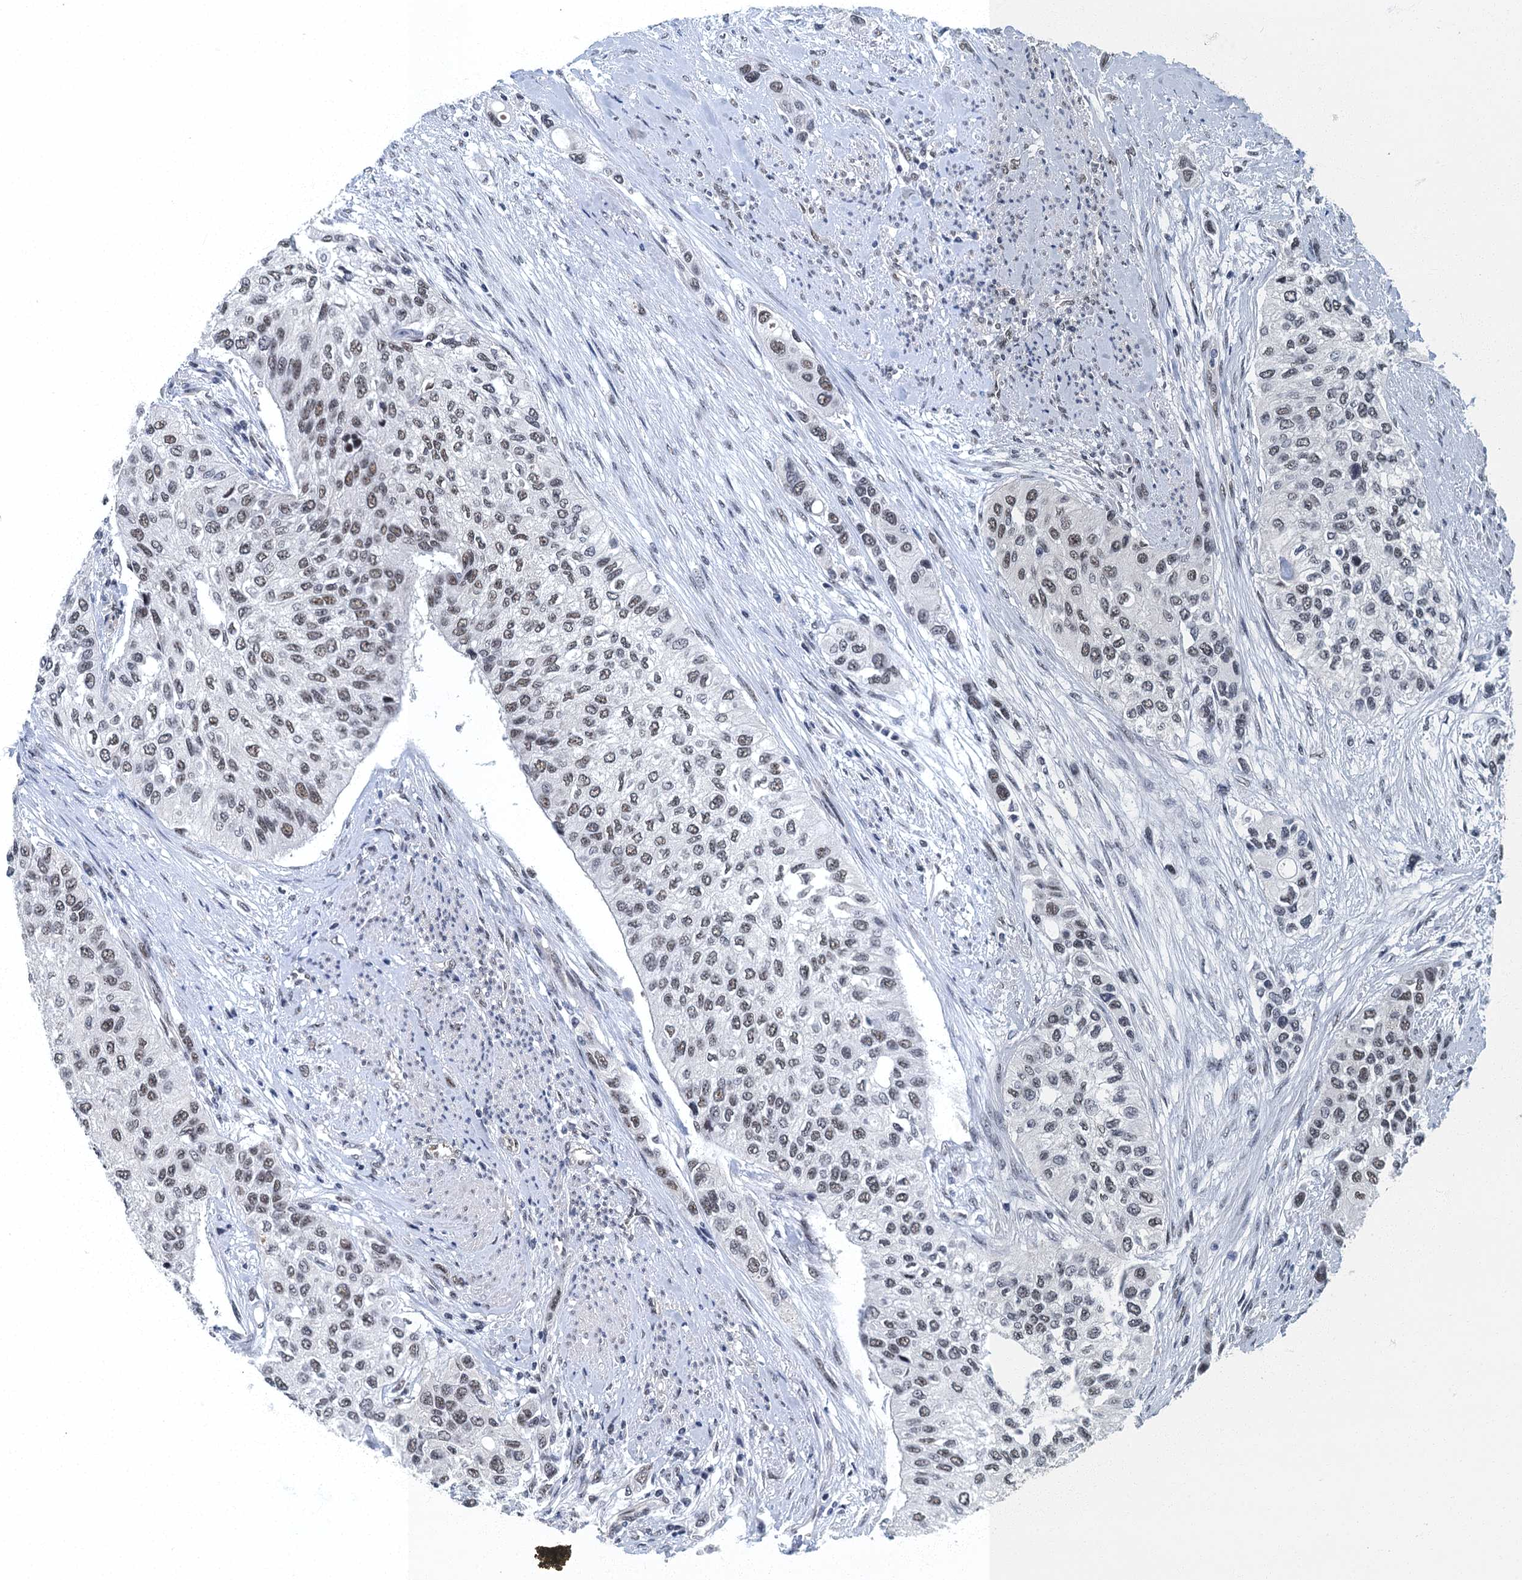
{"staining": {"intensity": "weak", "quantity": ">75%", "location": "nuclear"}, "tissue": "urothelial cancer", "cell_type": "Tumor cells", "image_type": "cancer", "snomed": [{"axis": "morphology", "description": "Normal tissue, NOS"}, {"axis": "morphology", "description": "Urothelial carcinoma, High grade"}, {"axis": "topography", "description": "Vascular tissue"}, {"axis": "topography", "description": "Urinary bladder"}], "caption": "A high-resolution histopathology image shows immunohistochemistry (IHC) staining of high-grade urothelial carcinoma, which reveals weak nuclear expression in approximately >75% of tumor cells.", "gene": "GADL1", "patient": {"sex": "female", "age": 56}}